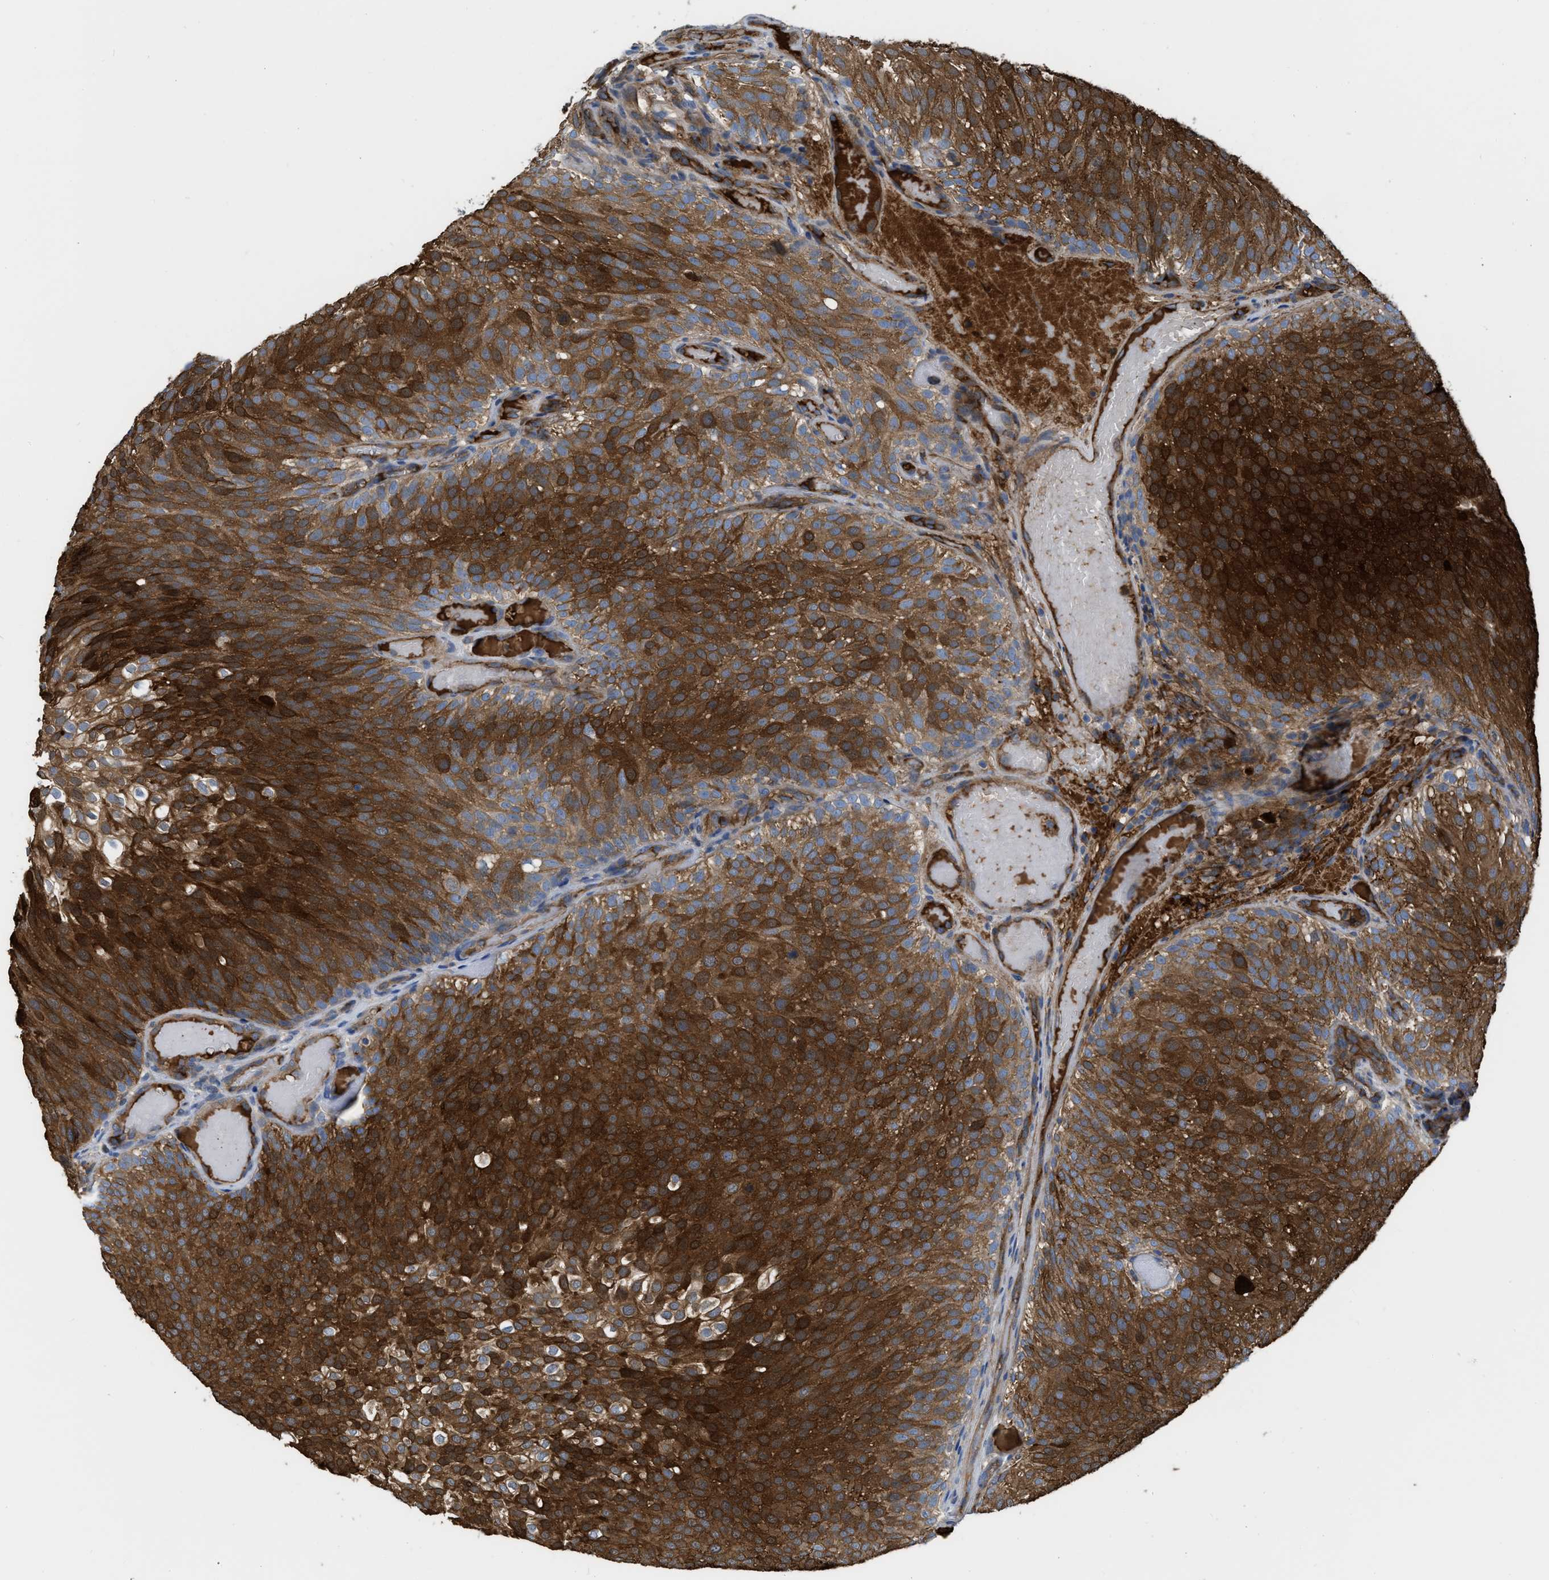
{"staining": {"intensity": "strong", "quantity": ">75%", "location": "cytoplasmic/membranous"}, "tissue": "urothelial cancer", "cell_type": "Tumor cells", "image_type": "cancer", "snomed": [{"axis": "morphology", "description": "Urothelial carcinoma, Low grade"}, {"axis": "topography", "description": "Urinary bladder"}], "caption": "Low-grade urothelial carcinoma tissue exhibits strong cytoplasmic/membranous expression in about >75% of tumor cells The staining was performed using DAB (3,3'-diaminobenzidine), with brown indicating positive protein expression. Nuclei are stained blue with hematoxylin.", "gene": "TRIOBP", "patient": {"sex": "male", "age": 78}}